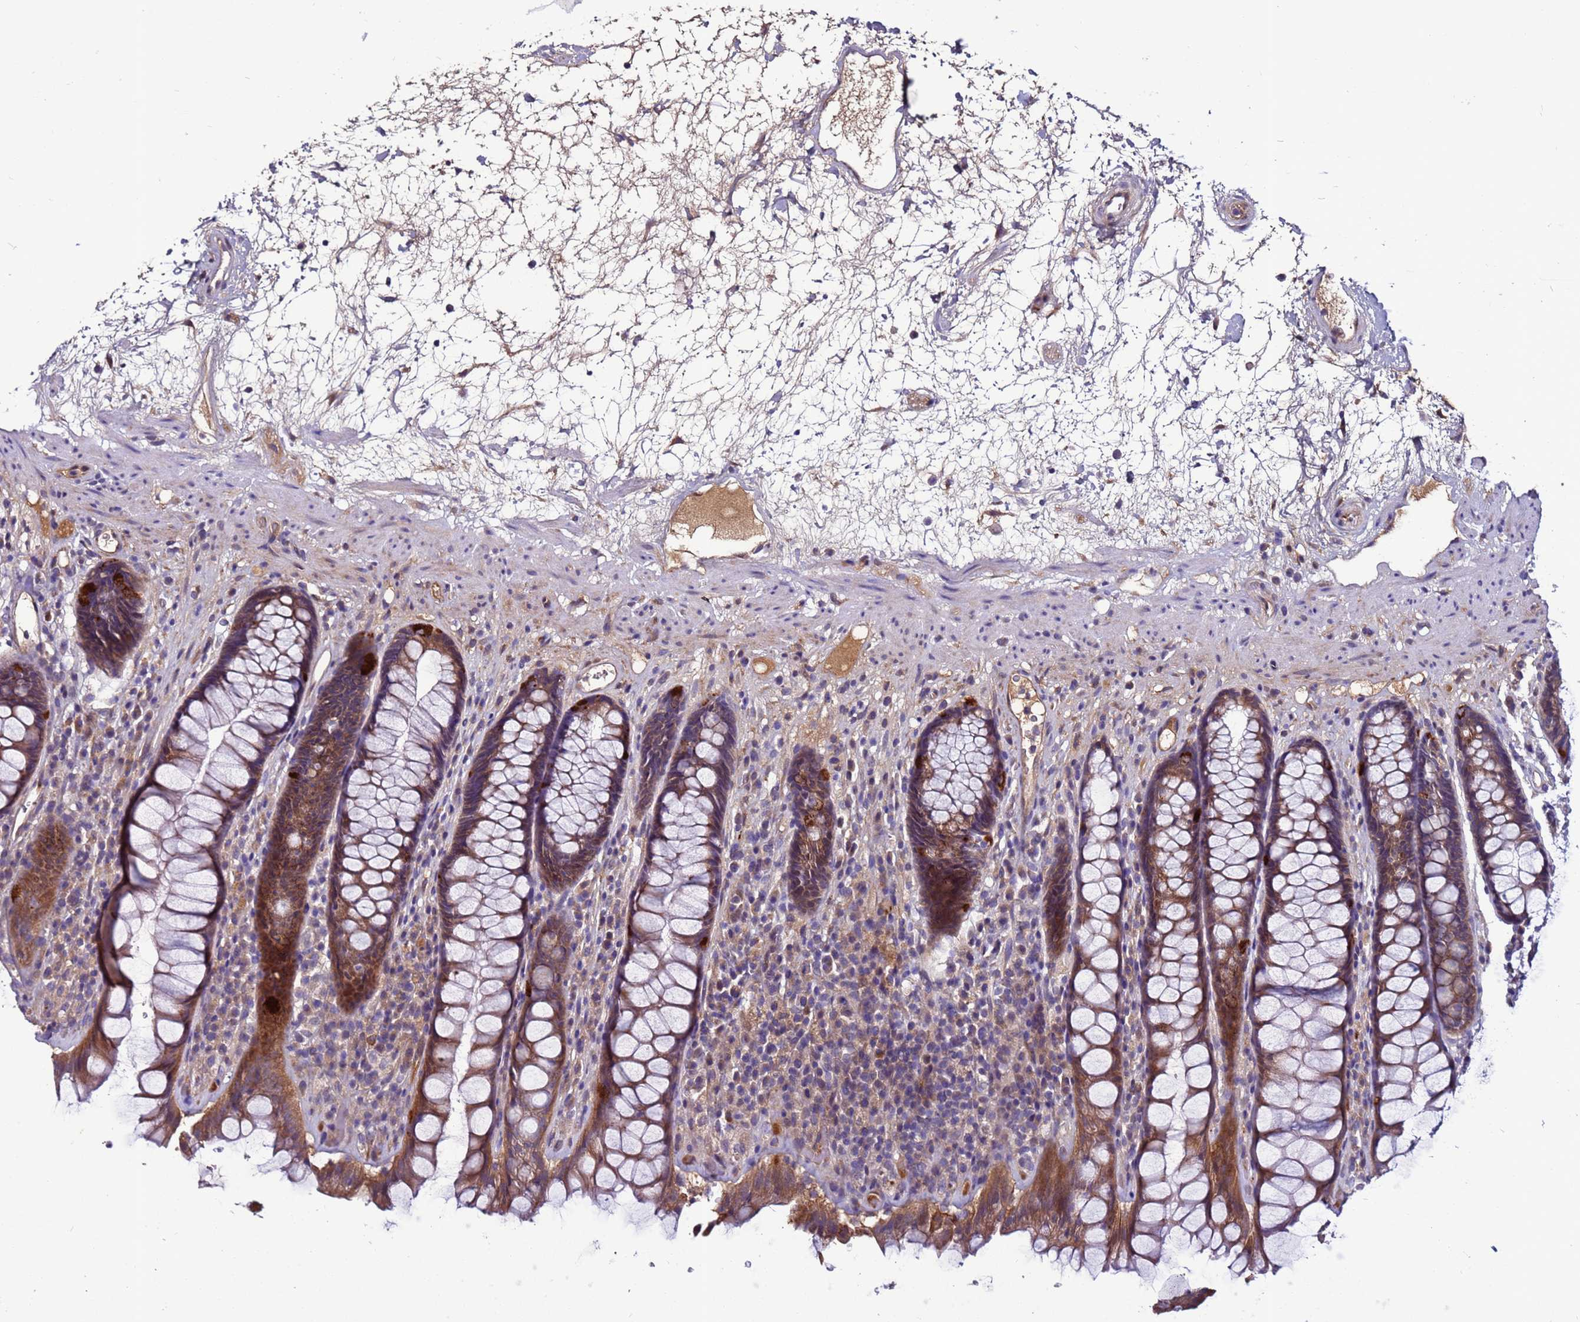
{"staining": {"intensity": "moderate", "quantity": ">75%", "location": "cytoplasmic/membranous"}, "tissue": "rectum", "cell_type": "Glandular cells", "image_type": "normal", "snomed": [{"axis": "morphology", "description": "Normal tissue, NOS"}, {"axis": "topography", "description": "Rectum"}], "caption": "Glandular cells display medium levels of moderate cytoplasmic/membranous expression in about >75% of cells in benign human rectum. (DAB = brown stain, brightfield microscopy at high magnification).", "gene": "C8G", "patient": {"sex": "male", "age": 64}}